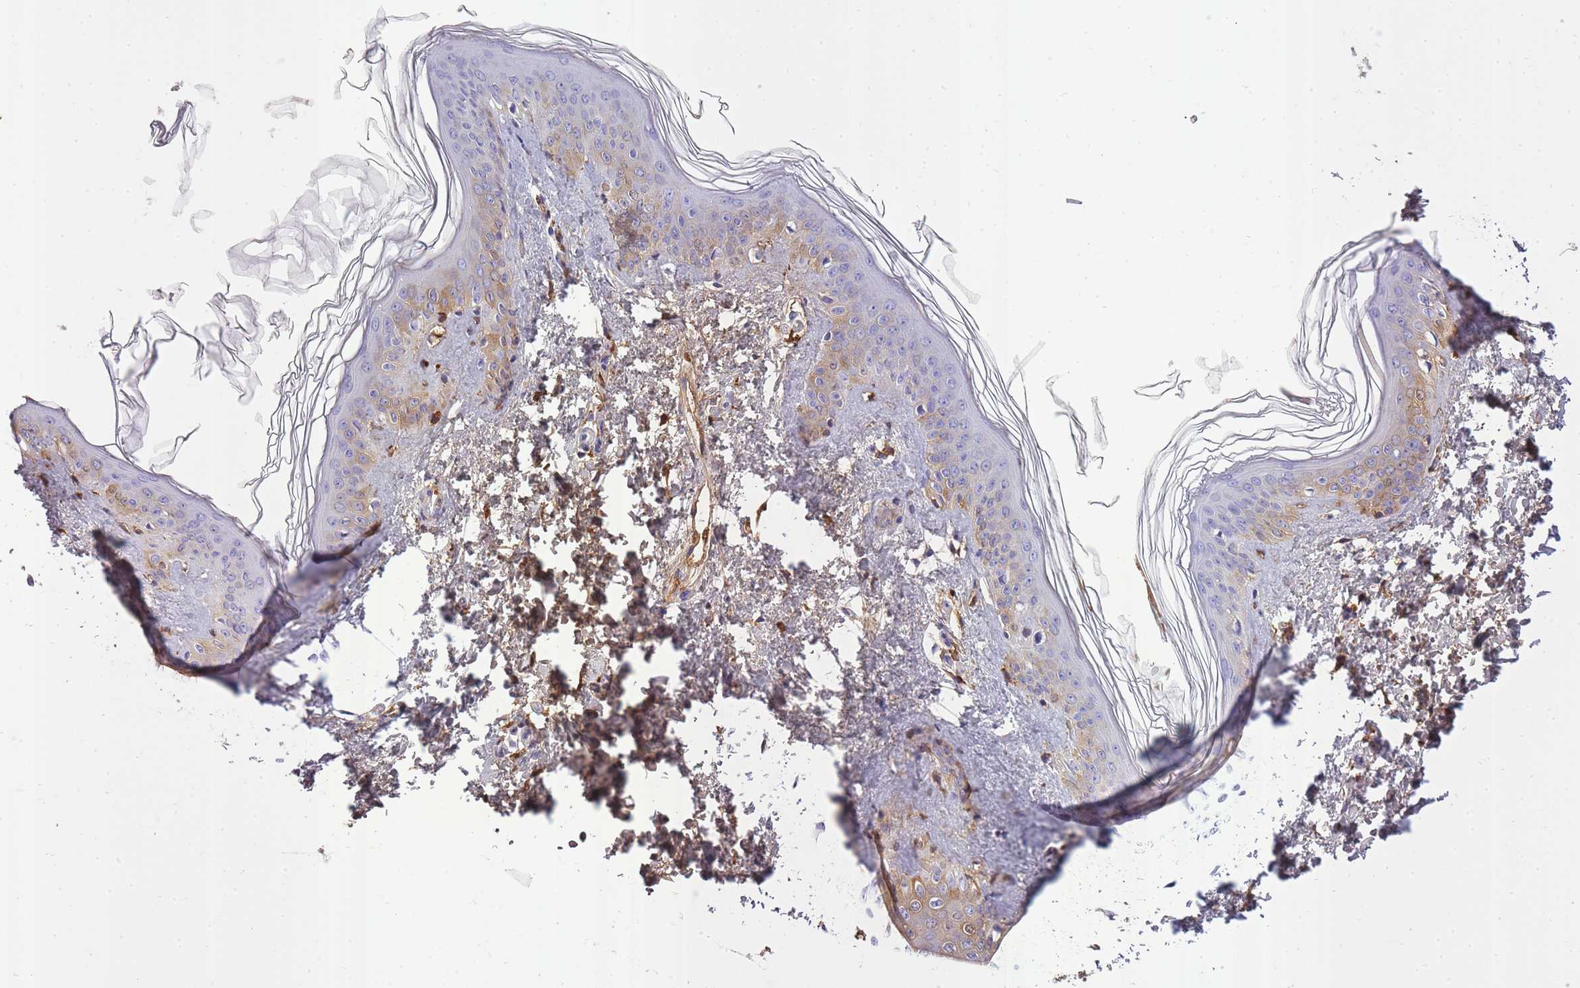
{"staining": {"intensity": "weak", "quantity": ">75%", "location": "cytoplasmic/membranous"}, "tissue": "skin", "cell_type": "Fibroblasts", "image_type": "normal", "snomed": [{"axis": "morphology", "description": "Normal tissue, NOS"}, {"axis": "topography", "description": "Skin"}], "caption": "Immunohistochemical staining of unremarkable skin shows weak cytoplasmic/membranous protein positivity in about >75% of fibroblasts. The protein is stained brown, and the nuclei are stained in blue (DAB IHC with brightfield microscopy, high magnification).", "gene": "IGKV1", "patient": {"sex": "female", "age": 41}}